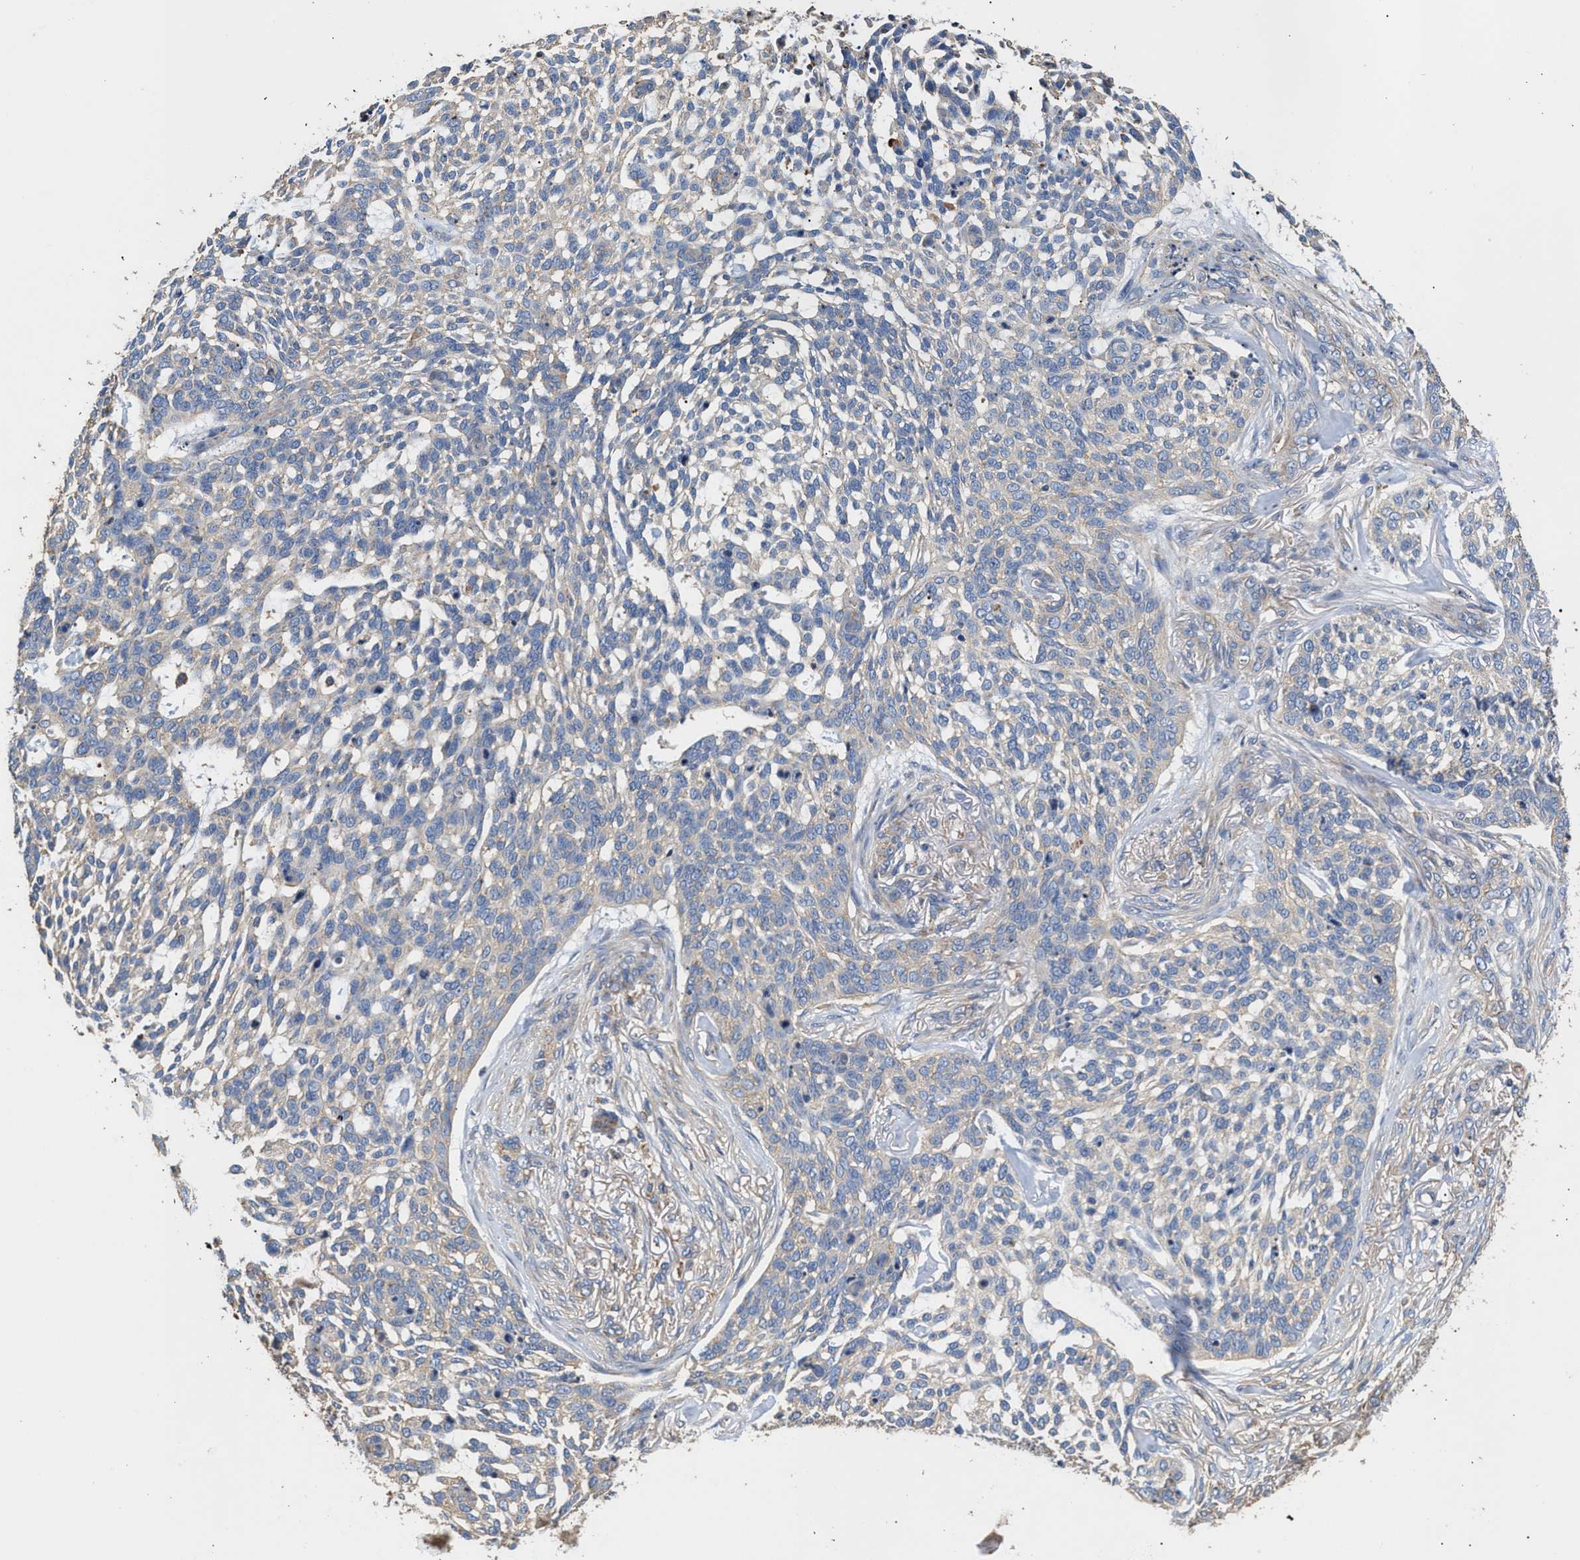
{"staining": {"intensity": "negative", "quantity": "none", "location": "none"}, "tissue": "skin cancer", "cell_type": "Tumor cells", "image_type": "cancer", "snomed": [{"axis": "morphology", "description": "Basal cell carcinoma"}, {"axis": "topography", "description": "Skin"}], "caption": "Skin cancer (basal cell carcinoma) was stained to show a protein in brown. There is no significant positivity in tumor cells.", "gene": "KLB", "patient": {"sex": "female", "age": 64}}